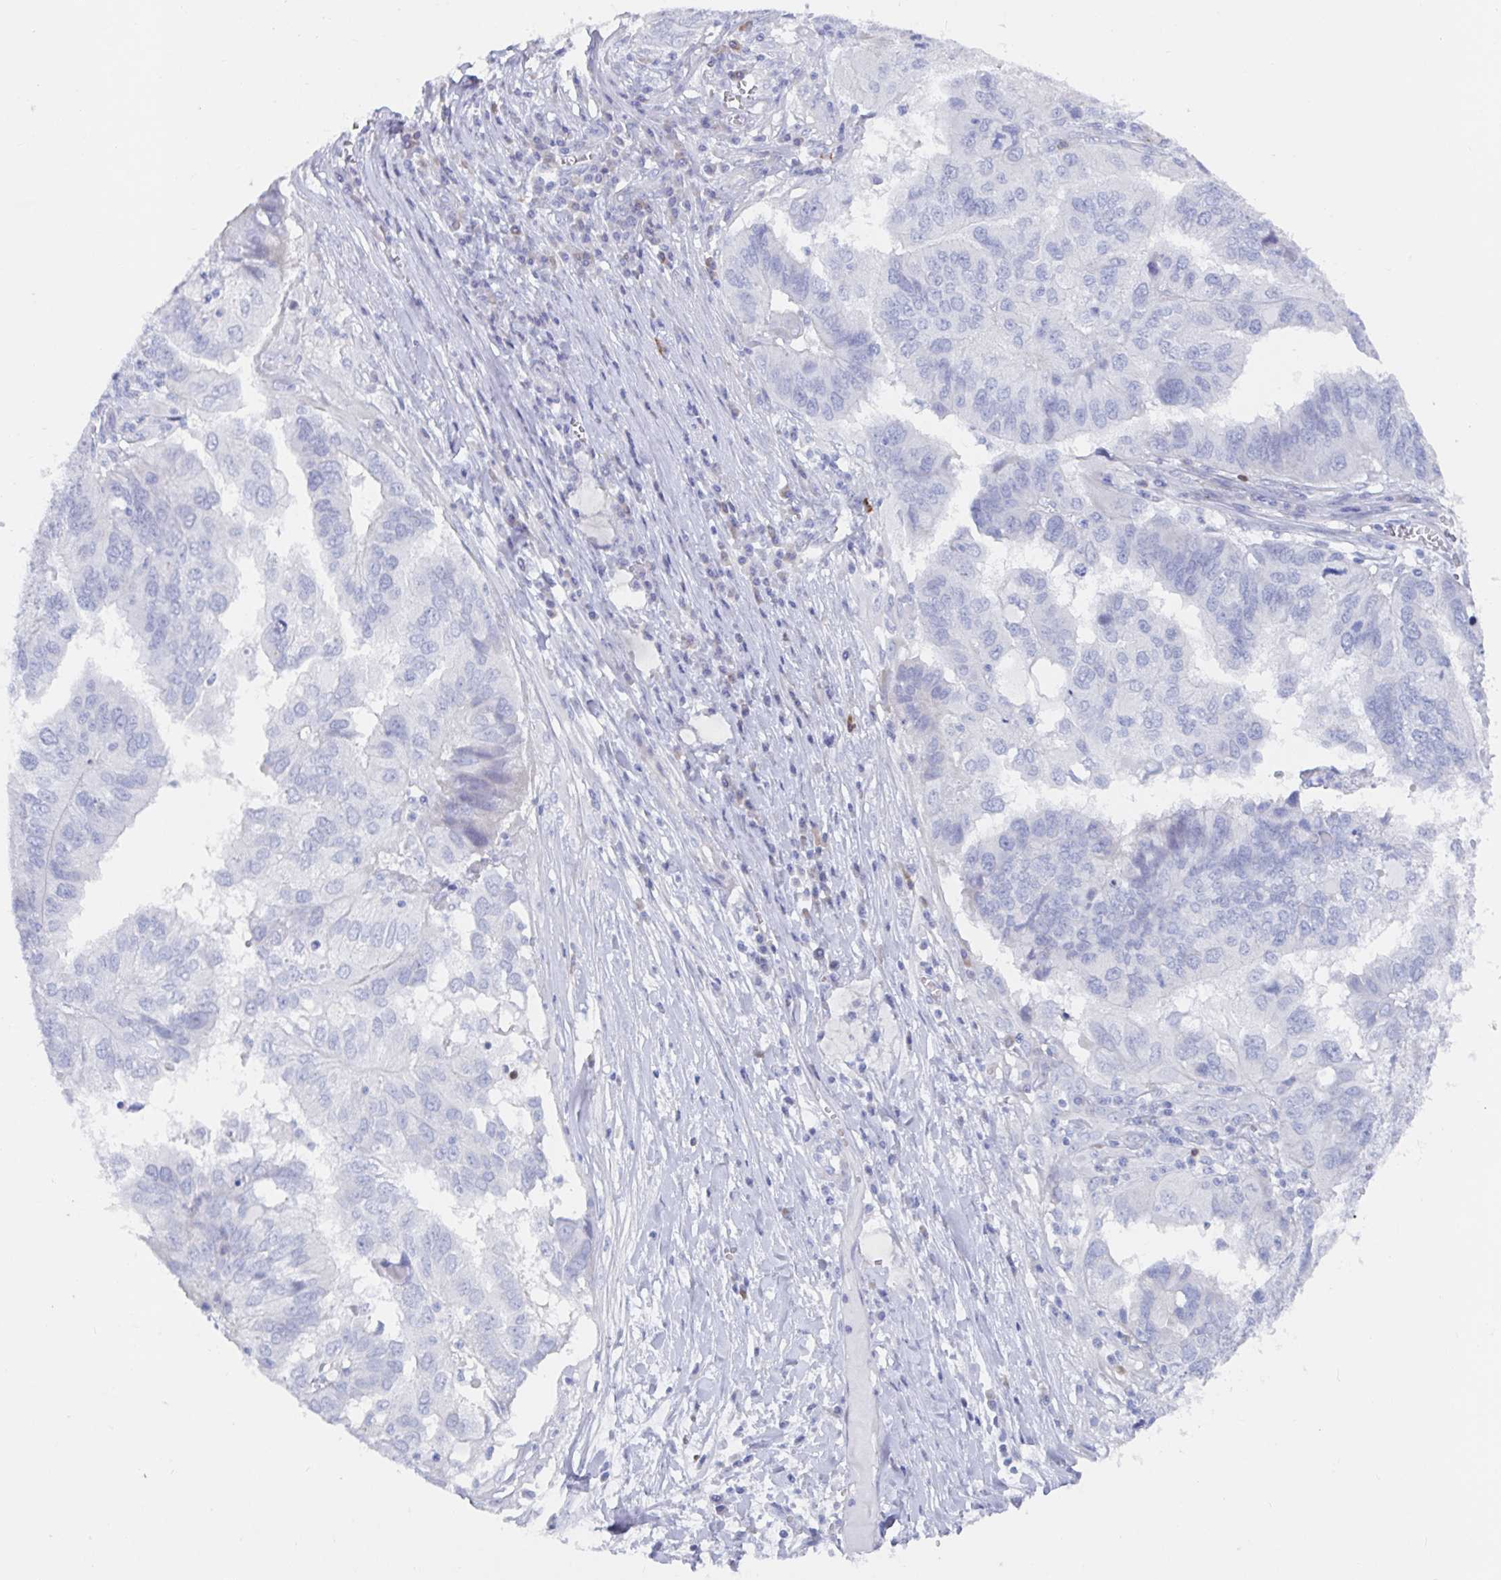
{"staining": {"intensity": "negative", "quantity": "none", "location": "none"}, "tissue": "ovarian cancer", "cell_type": "Tumor cells", "image_type": "cancer", "snomed": [{"axis": "morphology", "description": "Cystadenocarcinoma, serous, NOS"}, {"axis": "topography", "description": "Ovary"}], "caption": "This is a micrograph of immunohistochemistry (IHC) staining of ovarian cancer (serous cystadenocarcinoma), which shows no positivity in tumor cells.", "gene": "PACSIN1", "patient": {"sex": "female", "age": 79}}